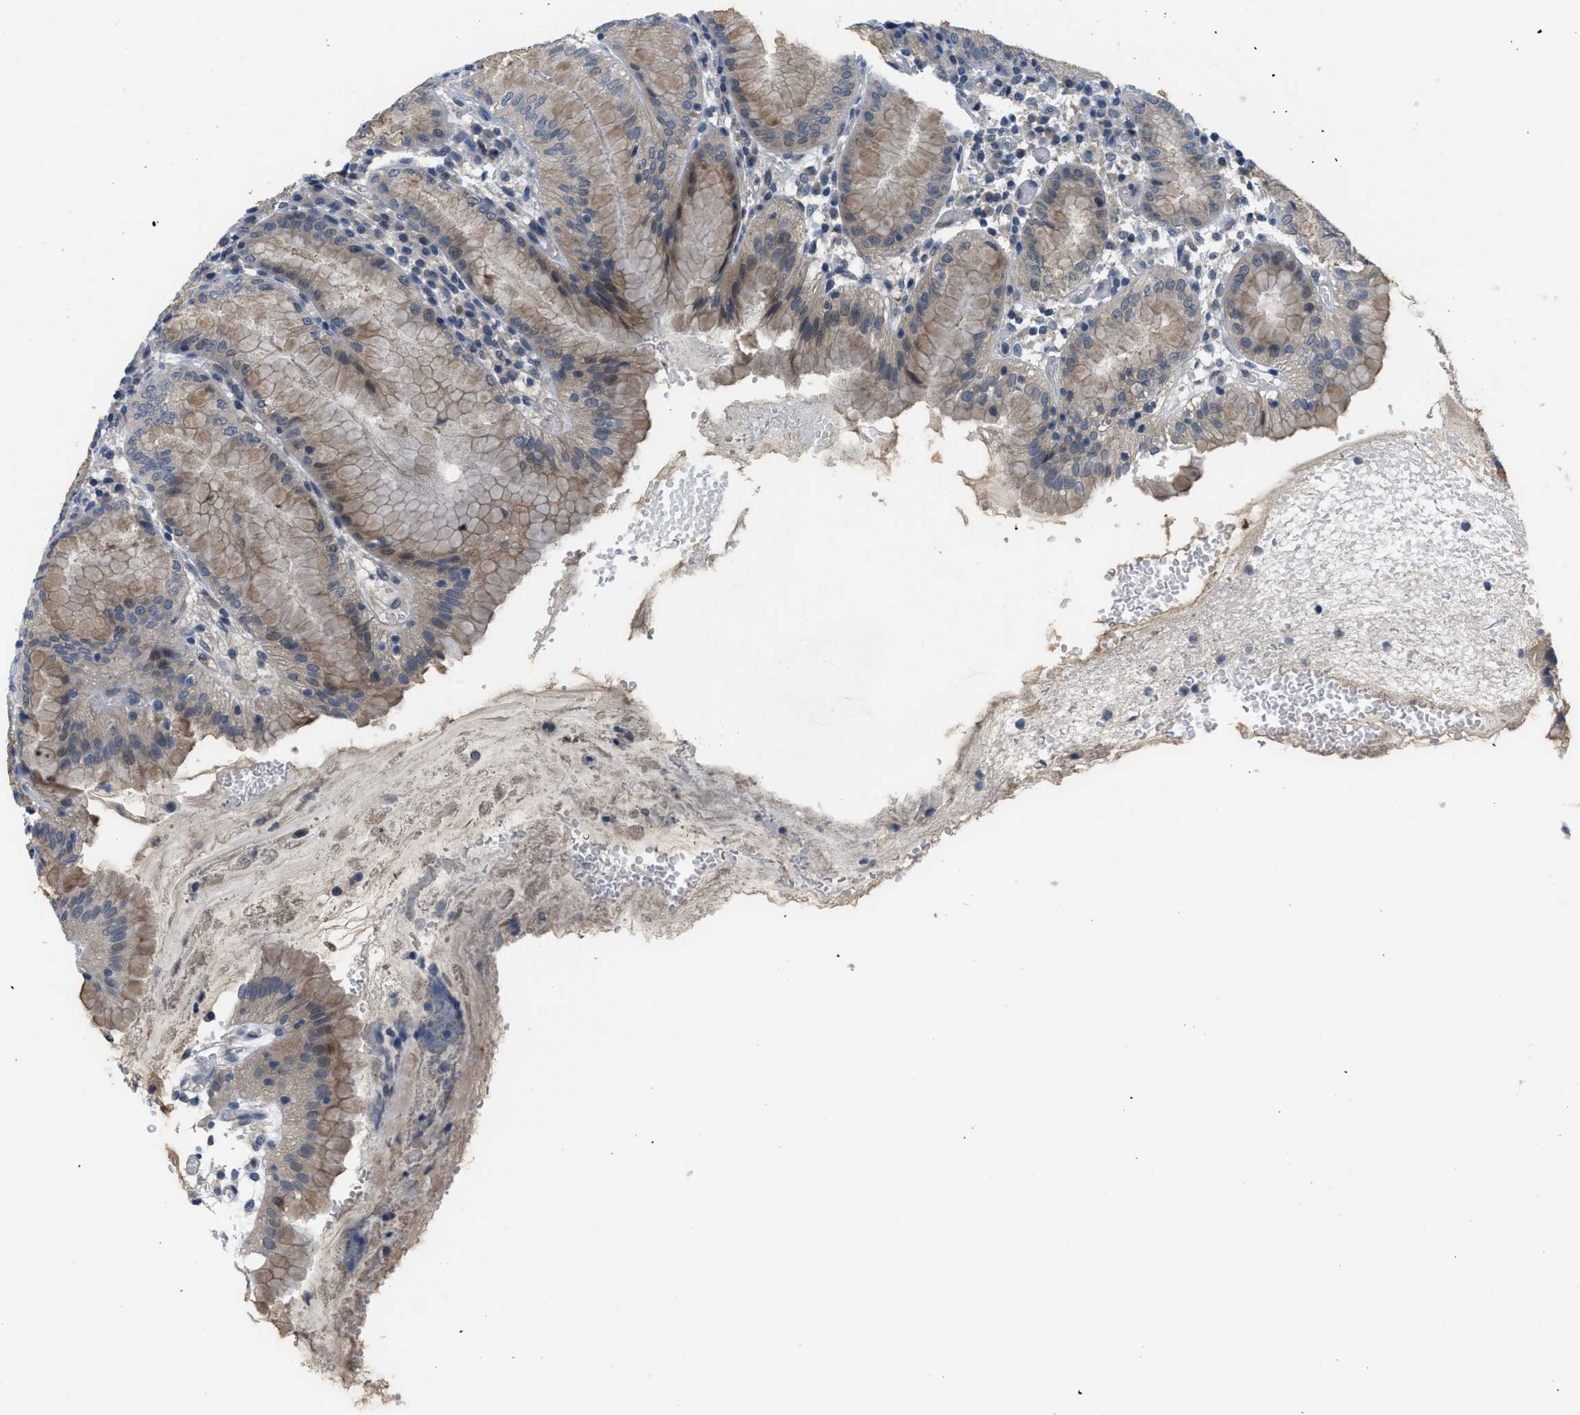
{"staining": {"intensity": "moderate", "quantity": "25%-75%", "location": "cytoplasmic/membranous"}, "tissue": "stomach", "cell_type": "Glandular cells", "image_type": "normal", "snomed": [{"axis": "morphology", "description": "Normal tissue, NOS"}, {"axis": "topography", "description": "Stomach"}, {"axis": "topography", "description": "Stomach, lower"}], "caption": "Unremarkable stomach demonstrates moderate cytoplasmic/membranous expression in approximately 25%-75% of glandular cells, visualized by immunohistochemistry. (Brightfield microscopy of DAB IHC at high magnification).", "gene": "TNFAIP1", "patient": {"sex": "female", "age": 75}}